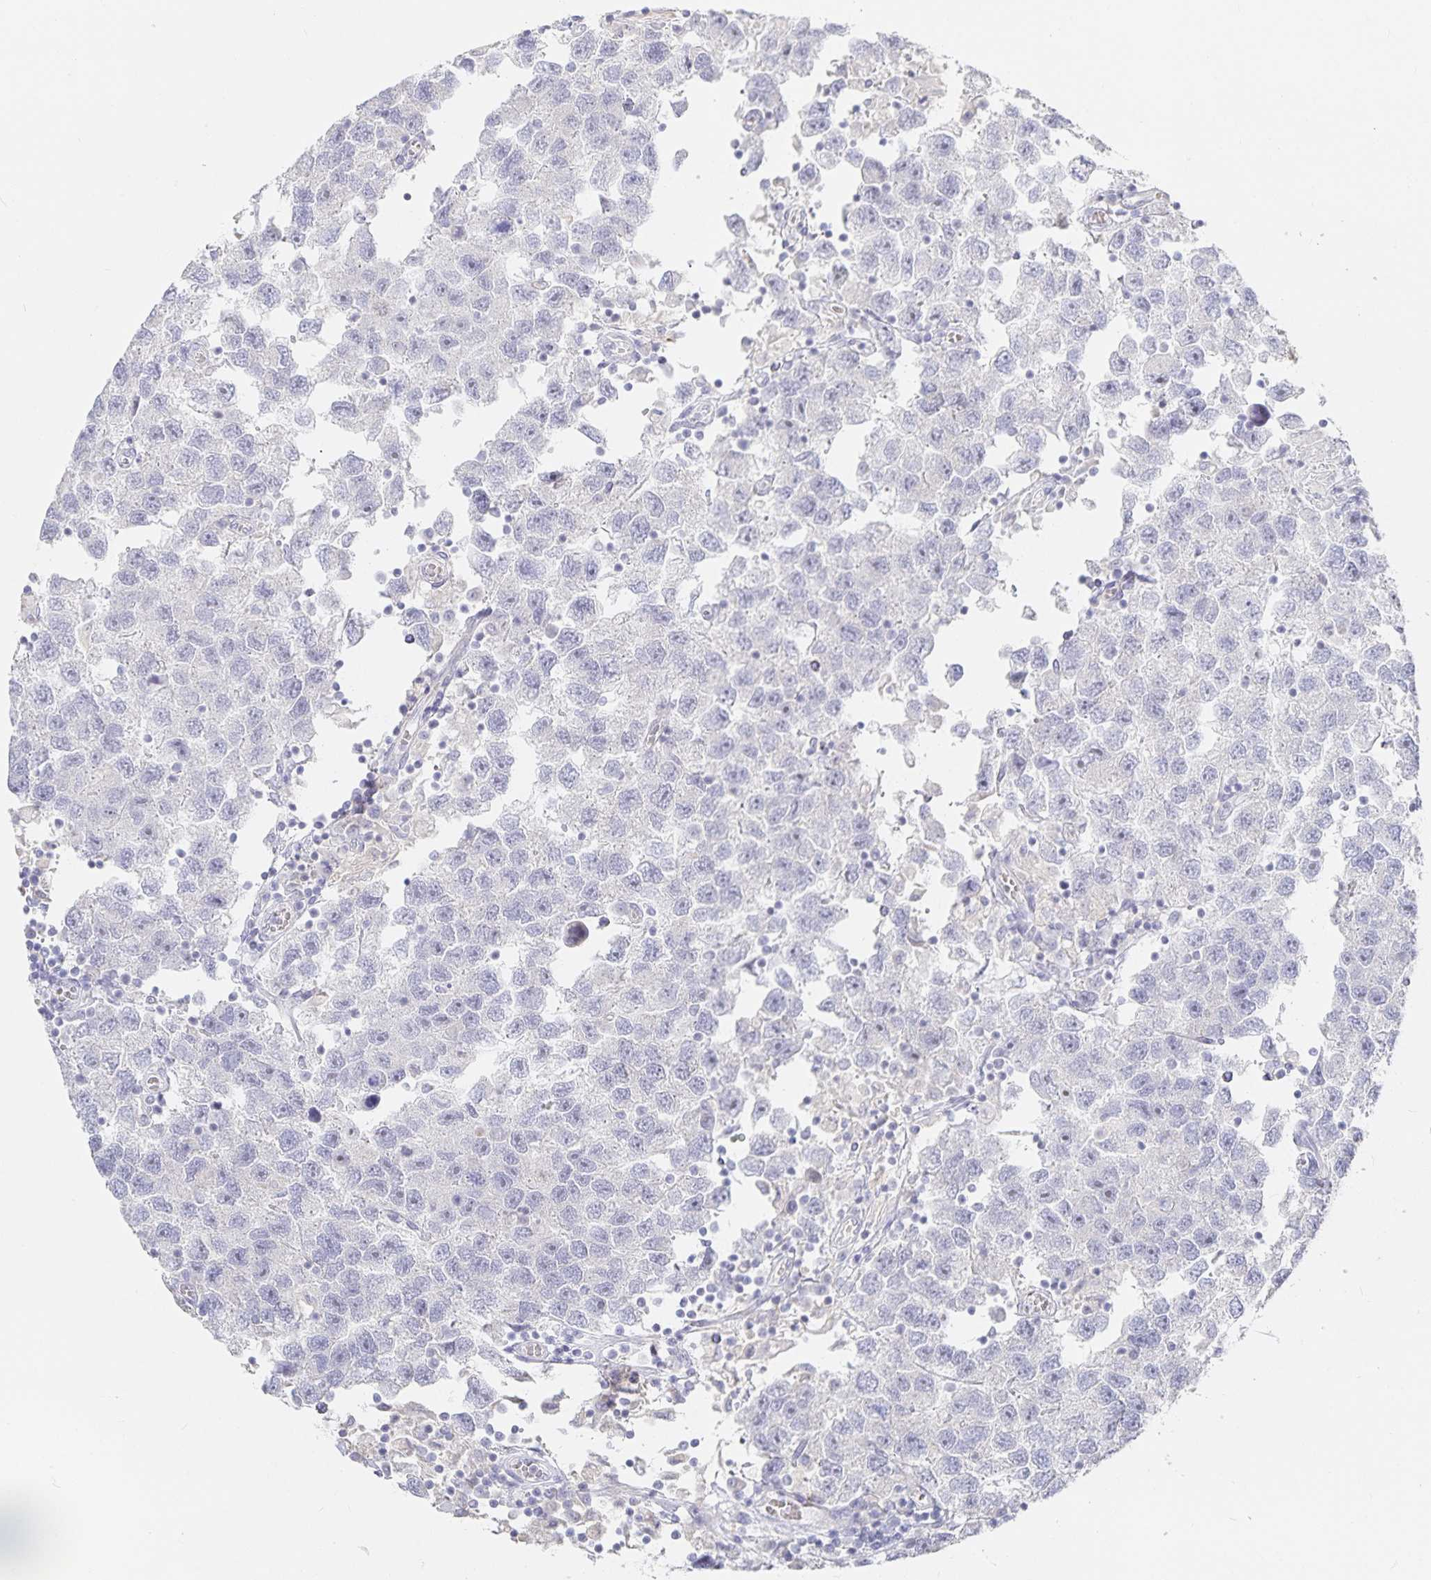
{"staining": {"intensity": "negative", "quantity": "none", "location": "none"}, "tissue": "testis cancer", "cell_type": "Tumor cells", "image_type": "cancer", "snomed": [{"axis": "morphology", "description": "Seminoma, NOS"}, {"axis": "topography", "description": "Testis"}], "caption": "IHC image of neoplastic tissue: testis seminoma stained with DAB (3,3'-diaminobenzidine) reveals no significant protein staining in tumor cells. The staining is performed using DAB (3,3'-diaminobenzidine) brown chromogen with nuclei counter-stained in using hematoxylin.", "gene": "DNAH9", "patient": {"sex": "male", "age": 26}}